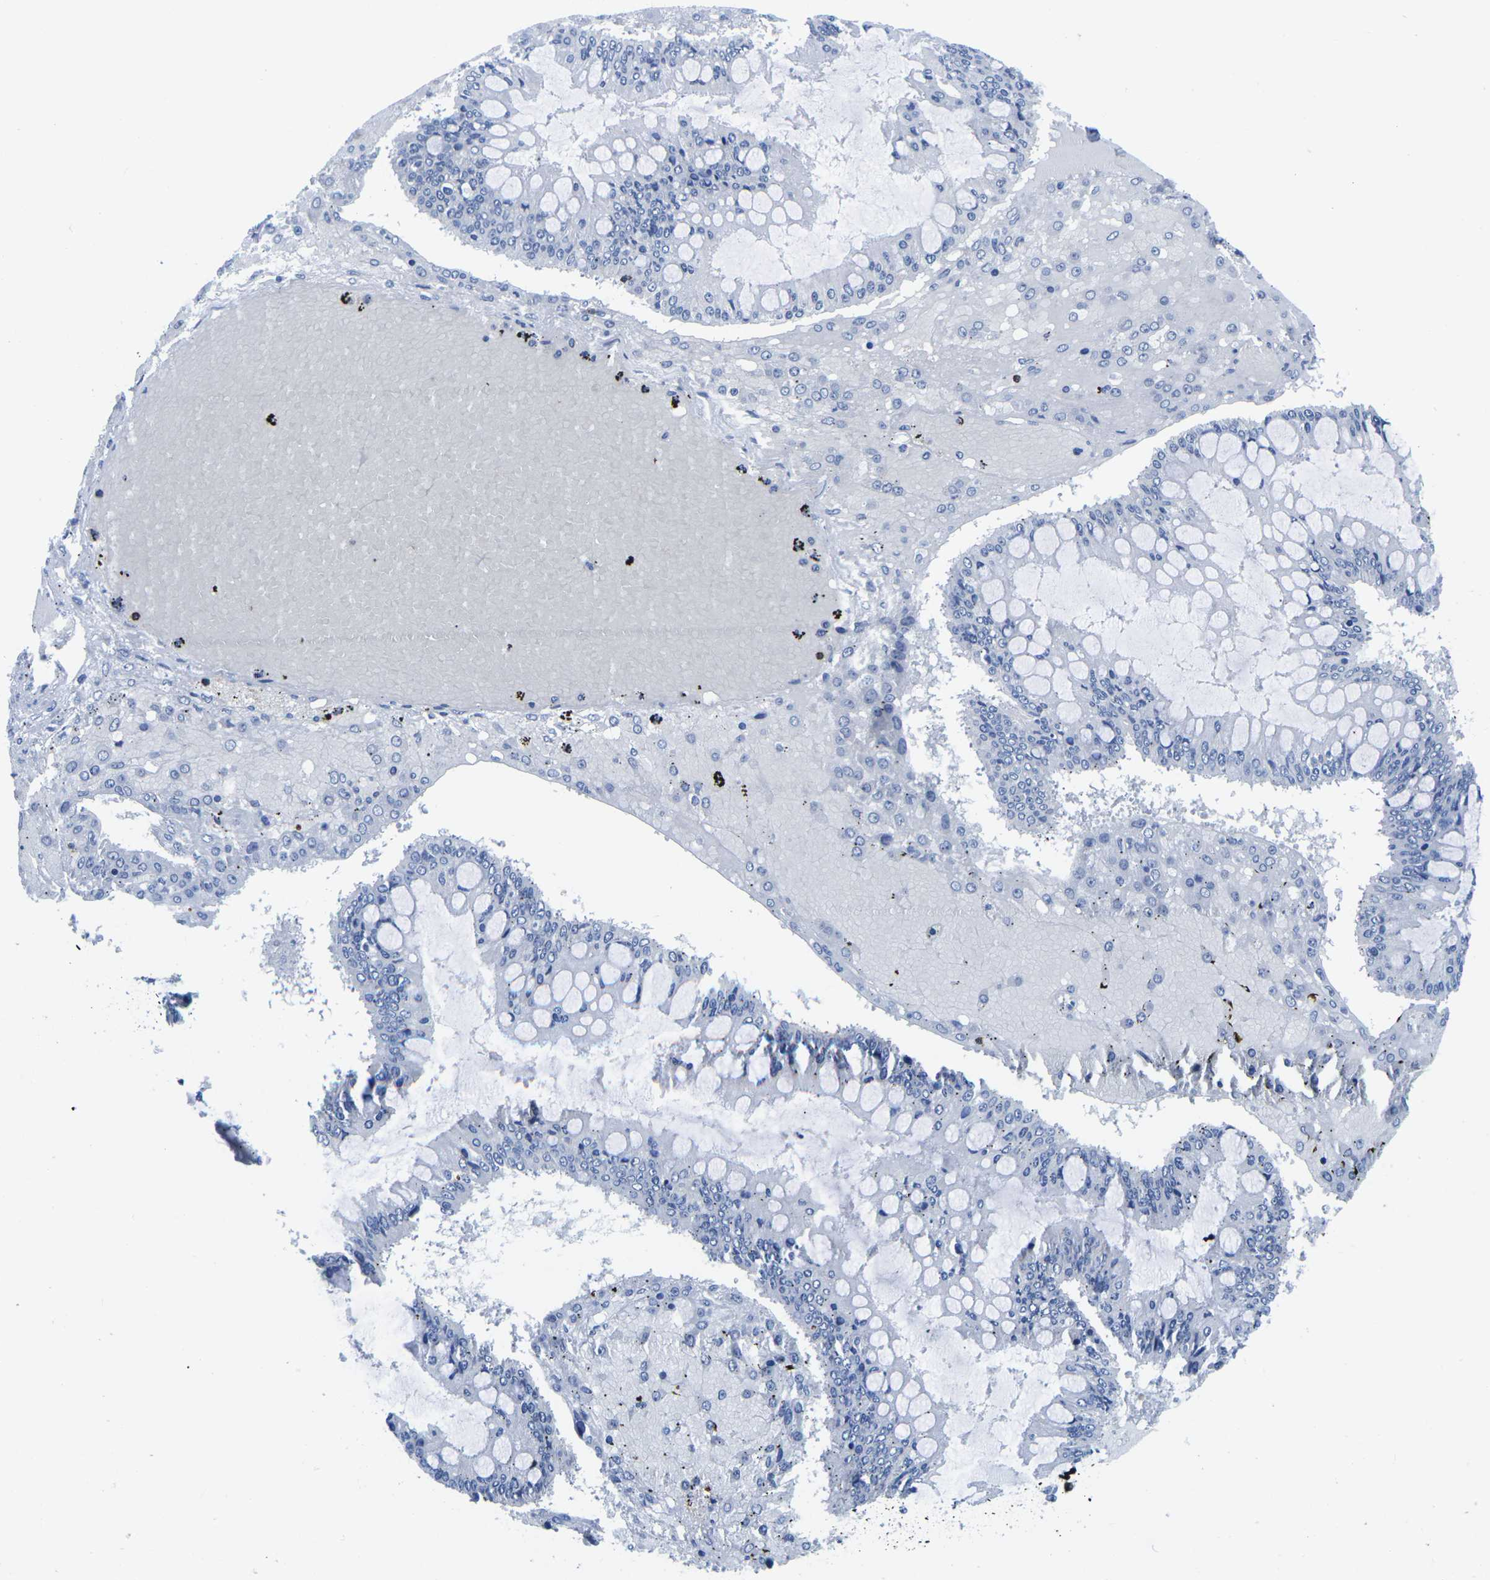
{"staining": {"intensity": "negative", "quantity": "none", "location": "none"}, "tissue": "ovarian cancer", "cell_type": "Tumor cells", "image_type": "cancer", "snomed": [{"axis": "morphology", "description": "Cystadenocarcinoma, mucinous, NOS"}, {"axis": "topography", "description": "Ovary"}], "caption": "Tumor cells show no significant staining in mucinous cystadenocarcinoma (ovarian).", "gene": "CTSW", "patient": {"sex": "female", "age": 73}}